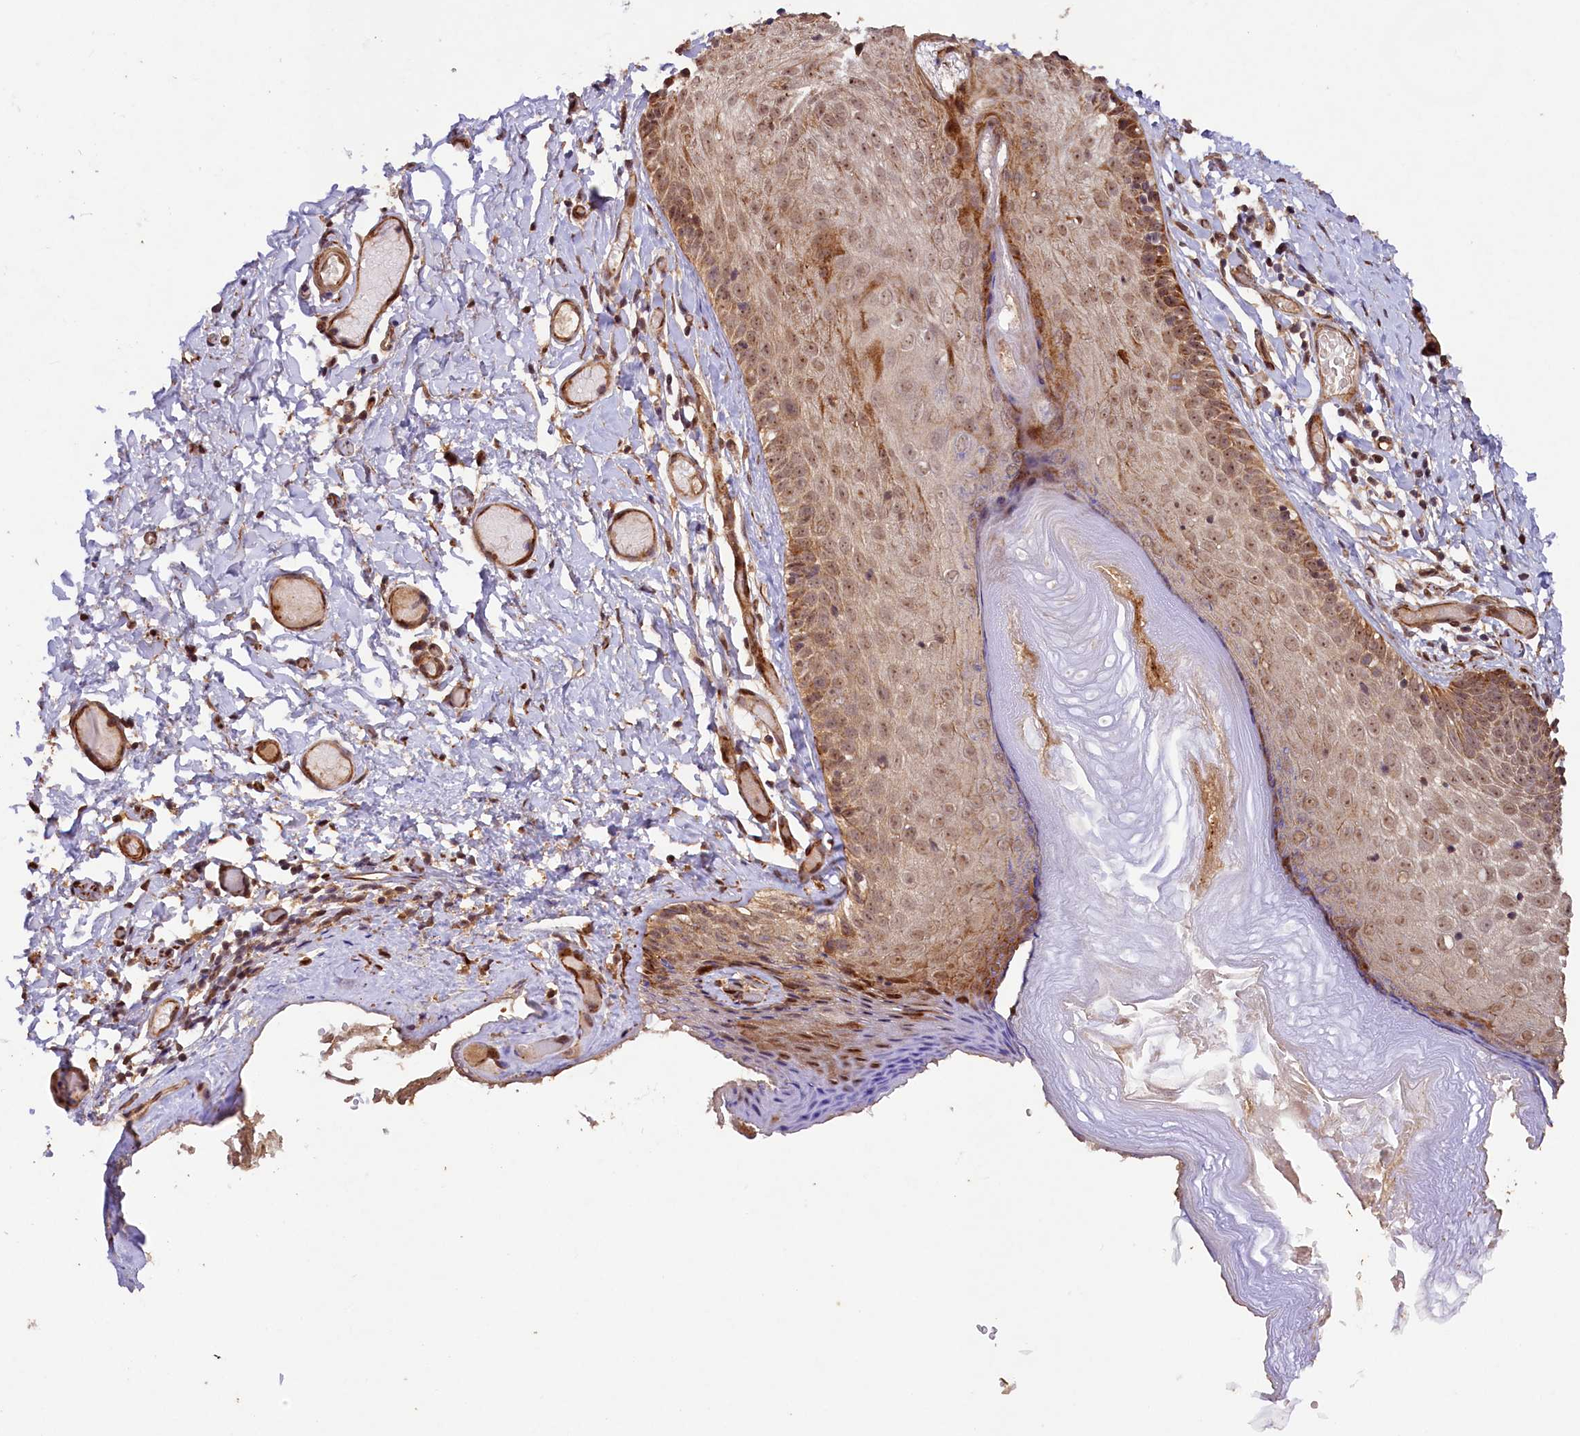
{"staining": {"intensity": "strong", "quantity": "25%-75%", "location": "cytoplasmic/membranous,nuclear"}, "tissue": "skin", "cell_type": "Epidermal cells", "image_type": "normal", "snomed": [{"axis": "morphology", "description": "Normal tissue, NOS"}, {"axis": "topography", "description": "Adipose tissue"}, {"axis": "topography", "description": "Vascular tissue"}, {"axis": "topography", "description": "Vulva"}, {"axis": "topography", "description": "Peripheral nerve tissue"}], "caption": "Immunohistochemistry (DAB (3,3'-diaminobenzidine)) staining of unremarkable human skin displays strong cytoplasmic/membranous,nuclear protein expression in approximately 25%-75% of epidermal cells.", "gene": "SHPRH", "patient": {"sex": "female", "age": 86}}